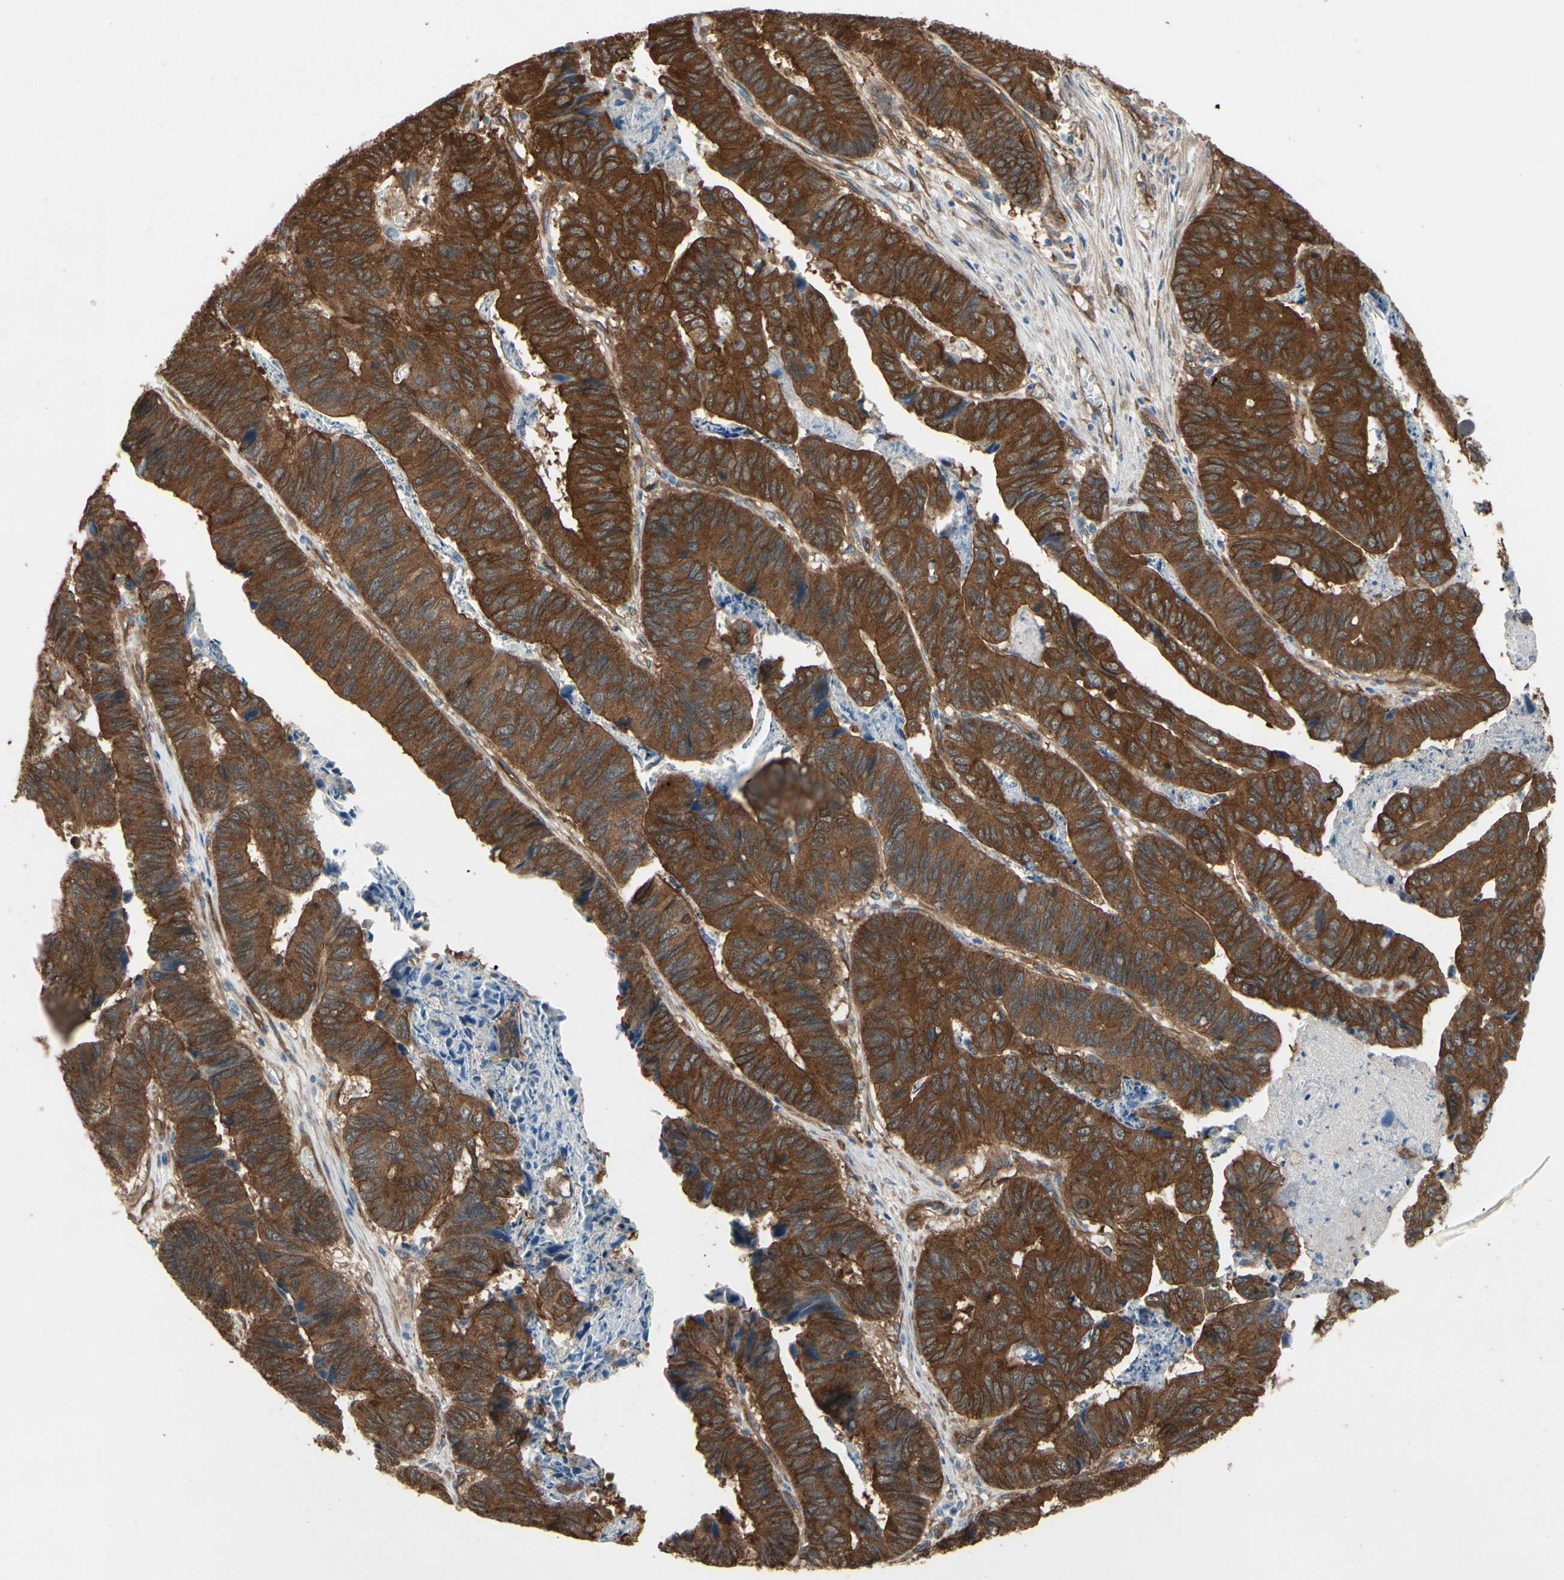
{"staining": {"intensity": "strong", "quantity": ">75%", "location": "cytoplasmic/membranous"}, "tissue": "stomach cancer", "cell_type": "Tumor cells", "image_type": "cancer", "snomed": [{"axis": "morphology", "description": "Adenocarcinoma, NOS"}, {"axis": "topography", "description": "Stomach, lower"}], "caption": "Stomach cancer (adenocarcinoma) stained with DAB immunohistochemistry shows high levels of strong cytoplasmic/membranous staining in about >75% of tumor cells. Immunohistochemistry stains the protein in brown and the nuclei are stained blue.", "gene": "CTTNBP2", "patient": {"sex": "male", "age": 77}}